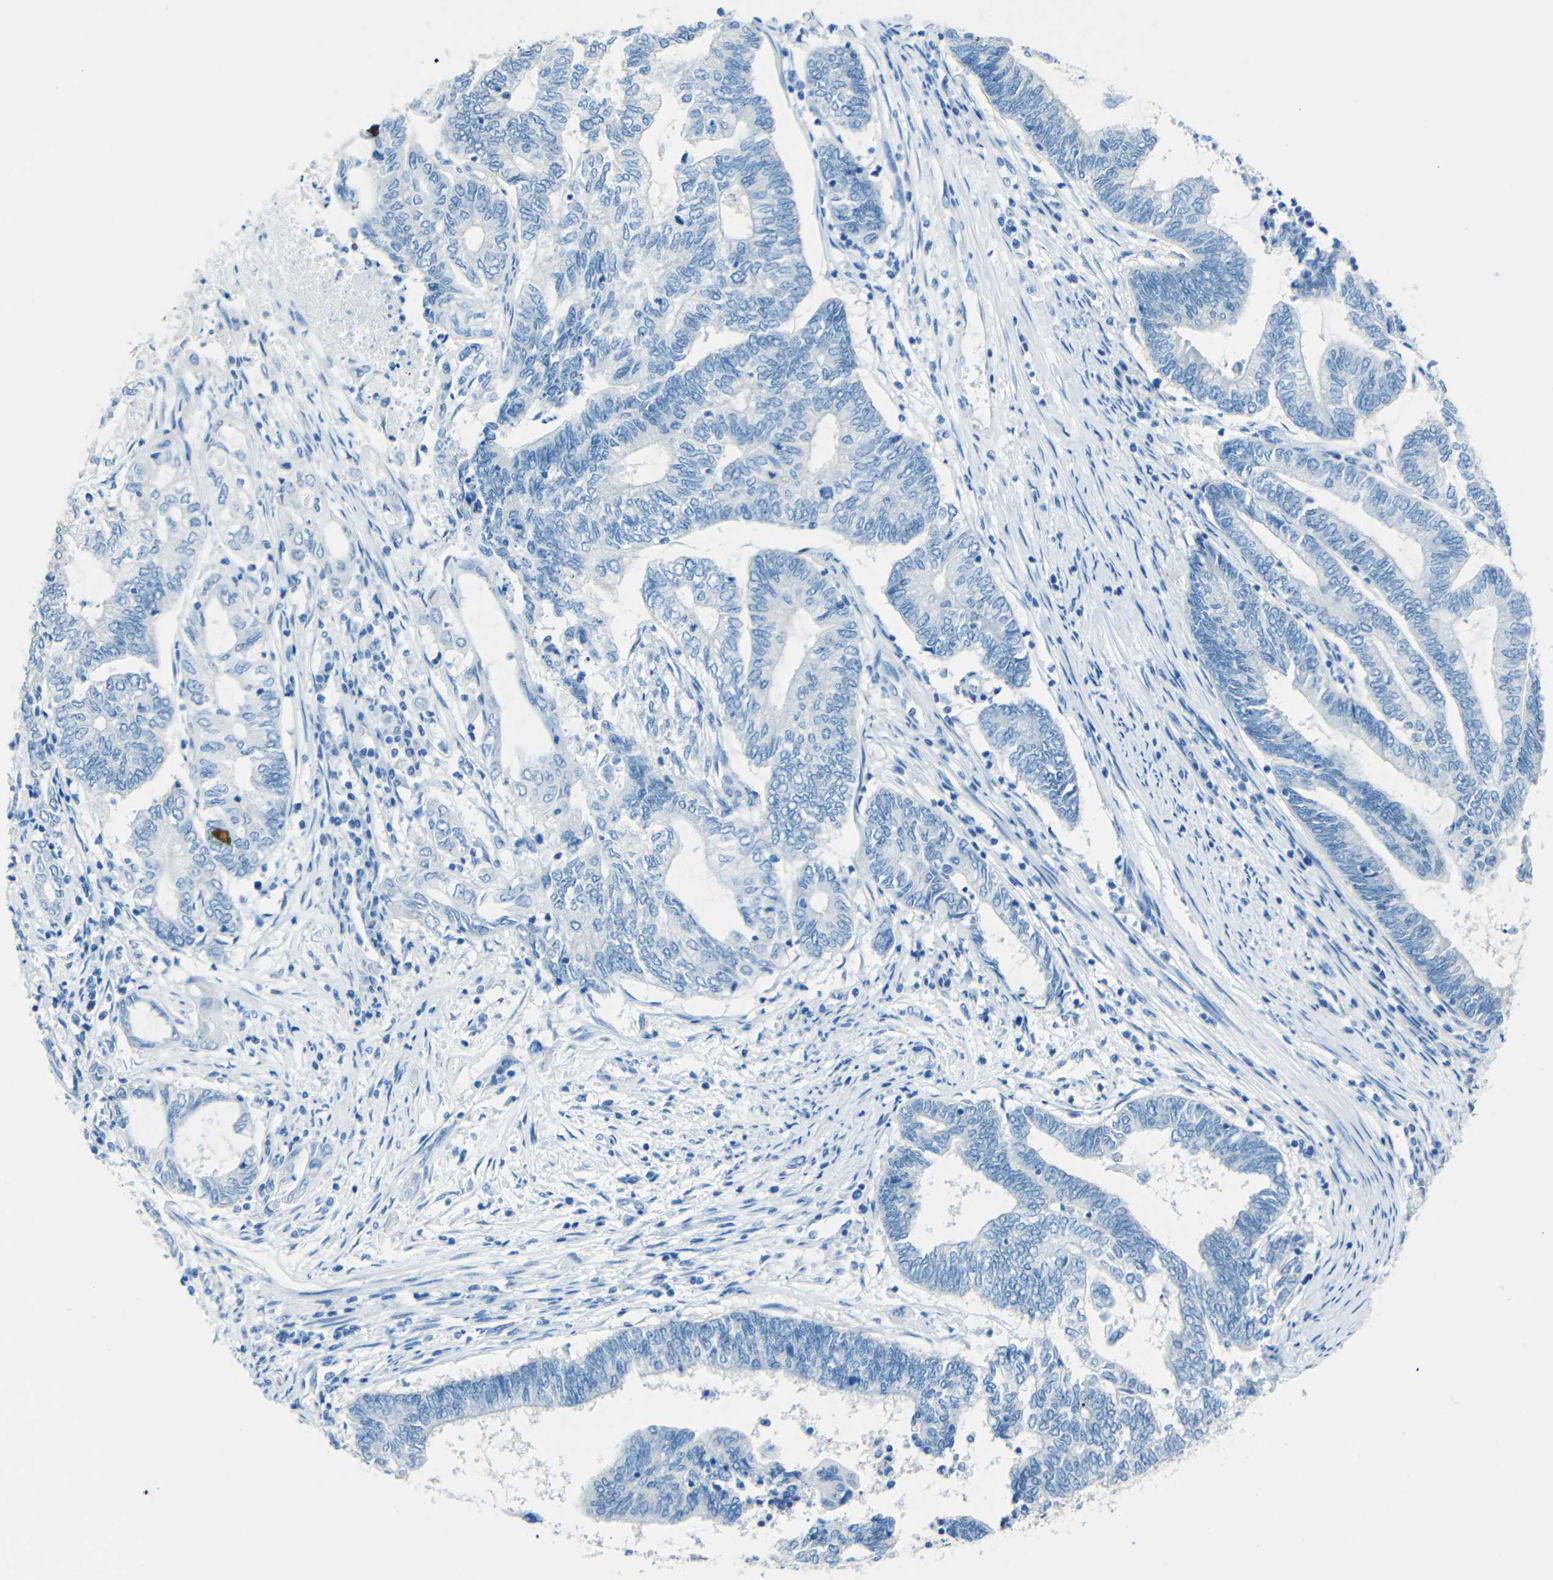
{"staining": {"intensity": "negative", "quantity": "none", "location": "none"}, "tissue": "endometrial cancer", "cell_type": "Tumor cells", "image_type": "cancer", "snomed": [{"axis": "morphology", "description": "Adenocarcinoma, NOS"}, {"axis": "topography", "description": "Uterus"}, {"axis": "topography", "description": "Endometrium"}], "caption": "There is no significant positivity in tumor cells of endometrial cancer.", "gene": "TUBB4B", "patient": {"sex": "female", "age": 70}}